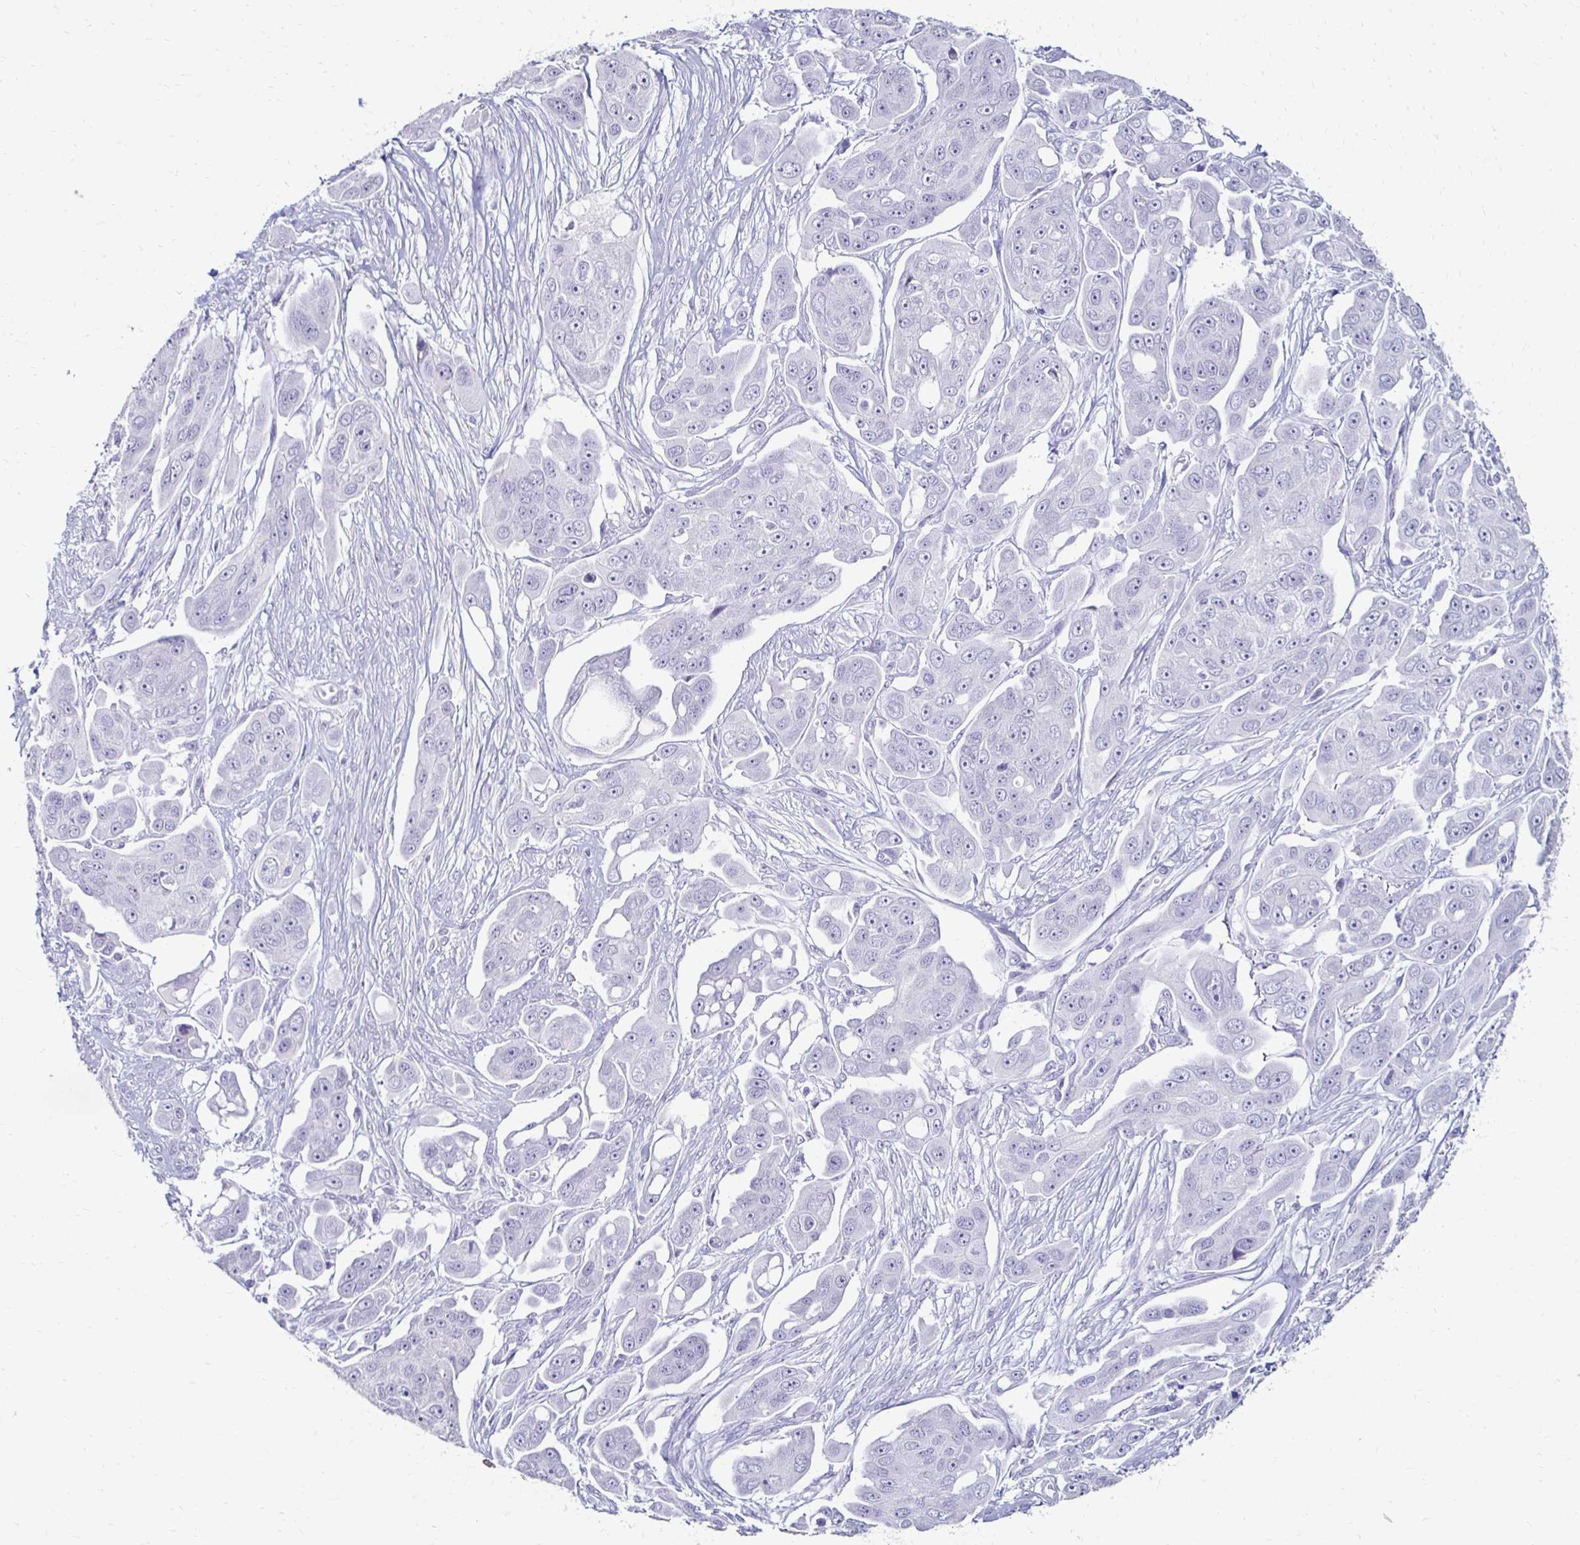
{"staining": {"intensity": "negative", "quantity": "none", "location": "none"}, "tissue": "ovarian cancer", "cell_type": "Tumor cells", "image_type": "cancer", "snomed": [{"axis": "morphology", "description": "Carcinoma, endometroid"}, {"axis": "topography", "description": "Ovary"}], "caption": "Human endometroid carcinoma (ovarian) stained for a protein using immunohistochemistry reveals no expression in tumor cells.", "gene": "TOMM34", "patient": {"sex": "female", "age": 70}}